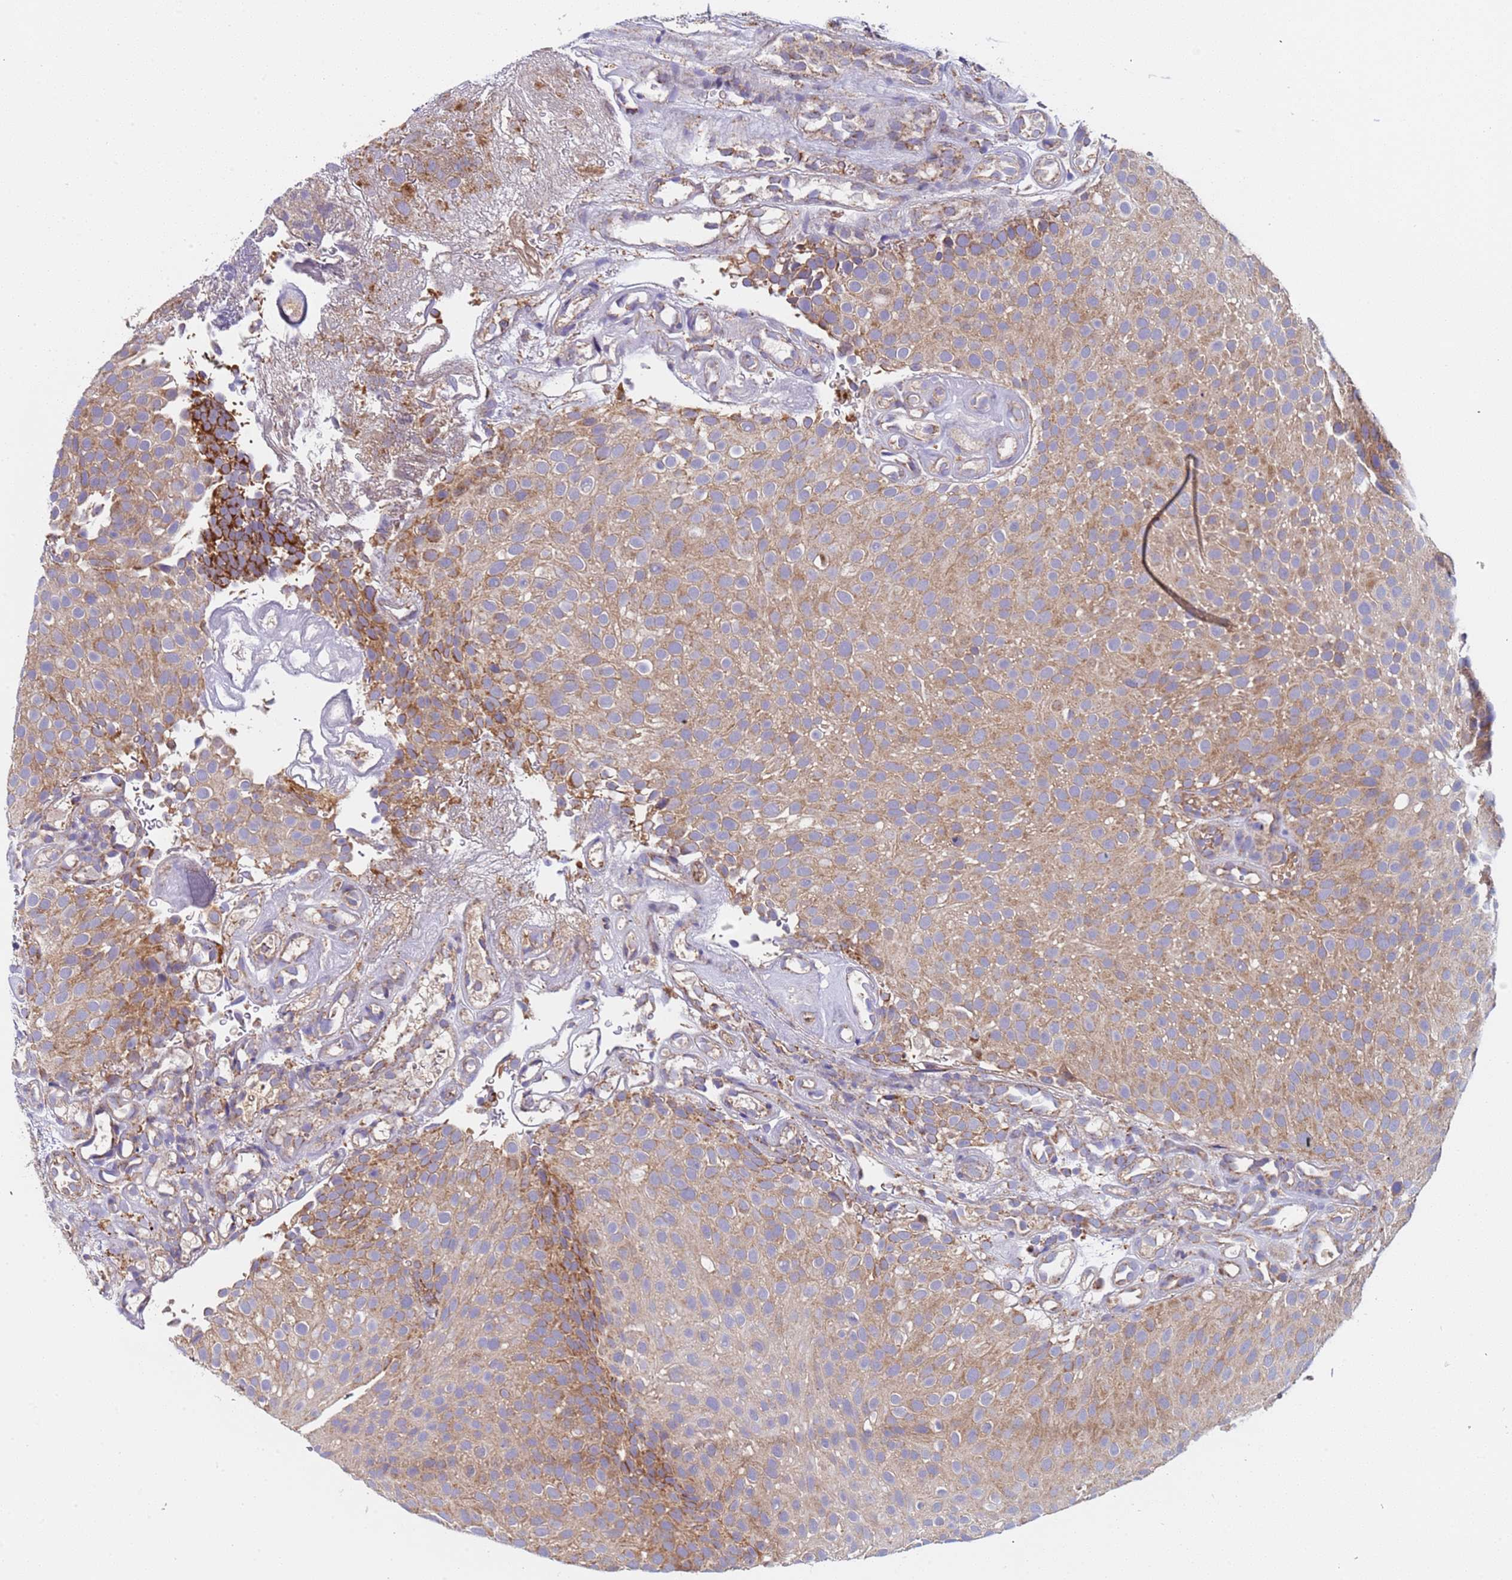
{"staining": {"intensity": "moderate", "quantity": ">75%", "location": "cytoplasmic/membranous"}, "tissue": "urothelial cancer", "cell_type": "Tumor cells", "image_type": "cancer", "snomed": [{"axis": "morphology", "description": "Urothelial carcinoma, Low grade"}, {"axis": "topography", "description": "Urinary bladder"}], "caption": "DAB (3,3'-diaminobenzidine) immunohistochemical staining of urothelial cancer demonstrates moderate cytoplasmic/membranous protein expression in approximately >75% of tumor cells. (IHC, brightfield microscopy, high magnification).", "gene": "TMEM126A", "patient": {"sex": "male", "age": 78}}